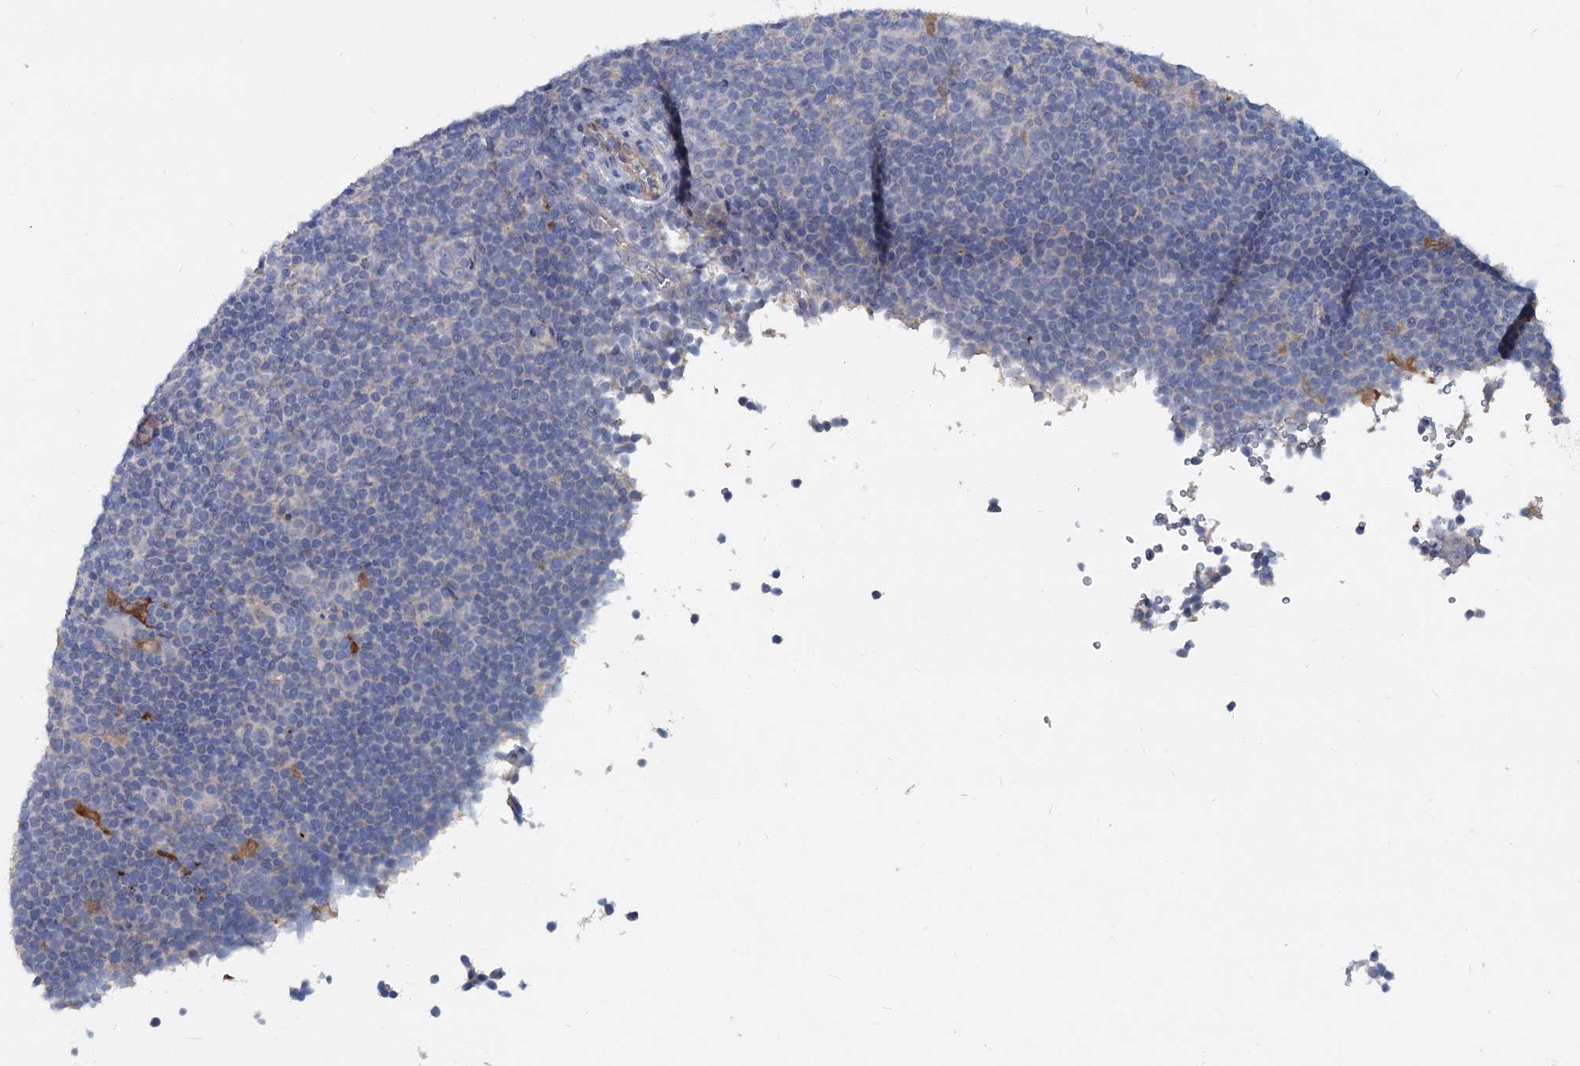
{"staining": {"intensity": "negative", "quantity": "none", "location": "none"}, "tissue": "lymphoma", "cell_type": "Tumor cells", "image_type": "cancer", "snomed": [{"axis": "morphology", "description": "Hodgkin's disease, NOS"}, {"axis": "topography", "description": "Lymph node"}], "caption": "The histopathology image demonstrates no staining of tumor cells in Hodgkin's disease. (Brightfield microscopy of DAB immunohistochemistry at high magnification).", "gene": "SLC2A7", "patient": {"sex": "female", "age": 57}}